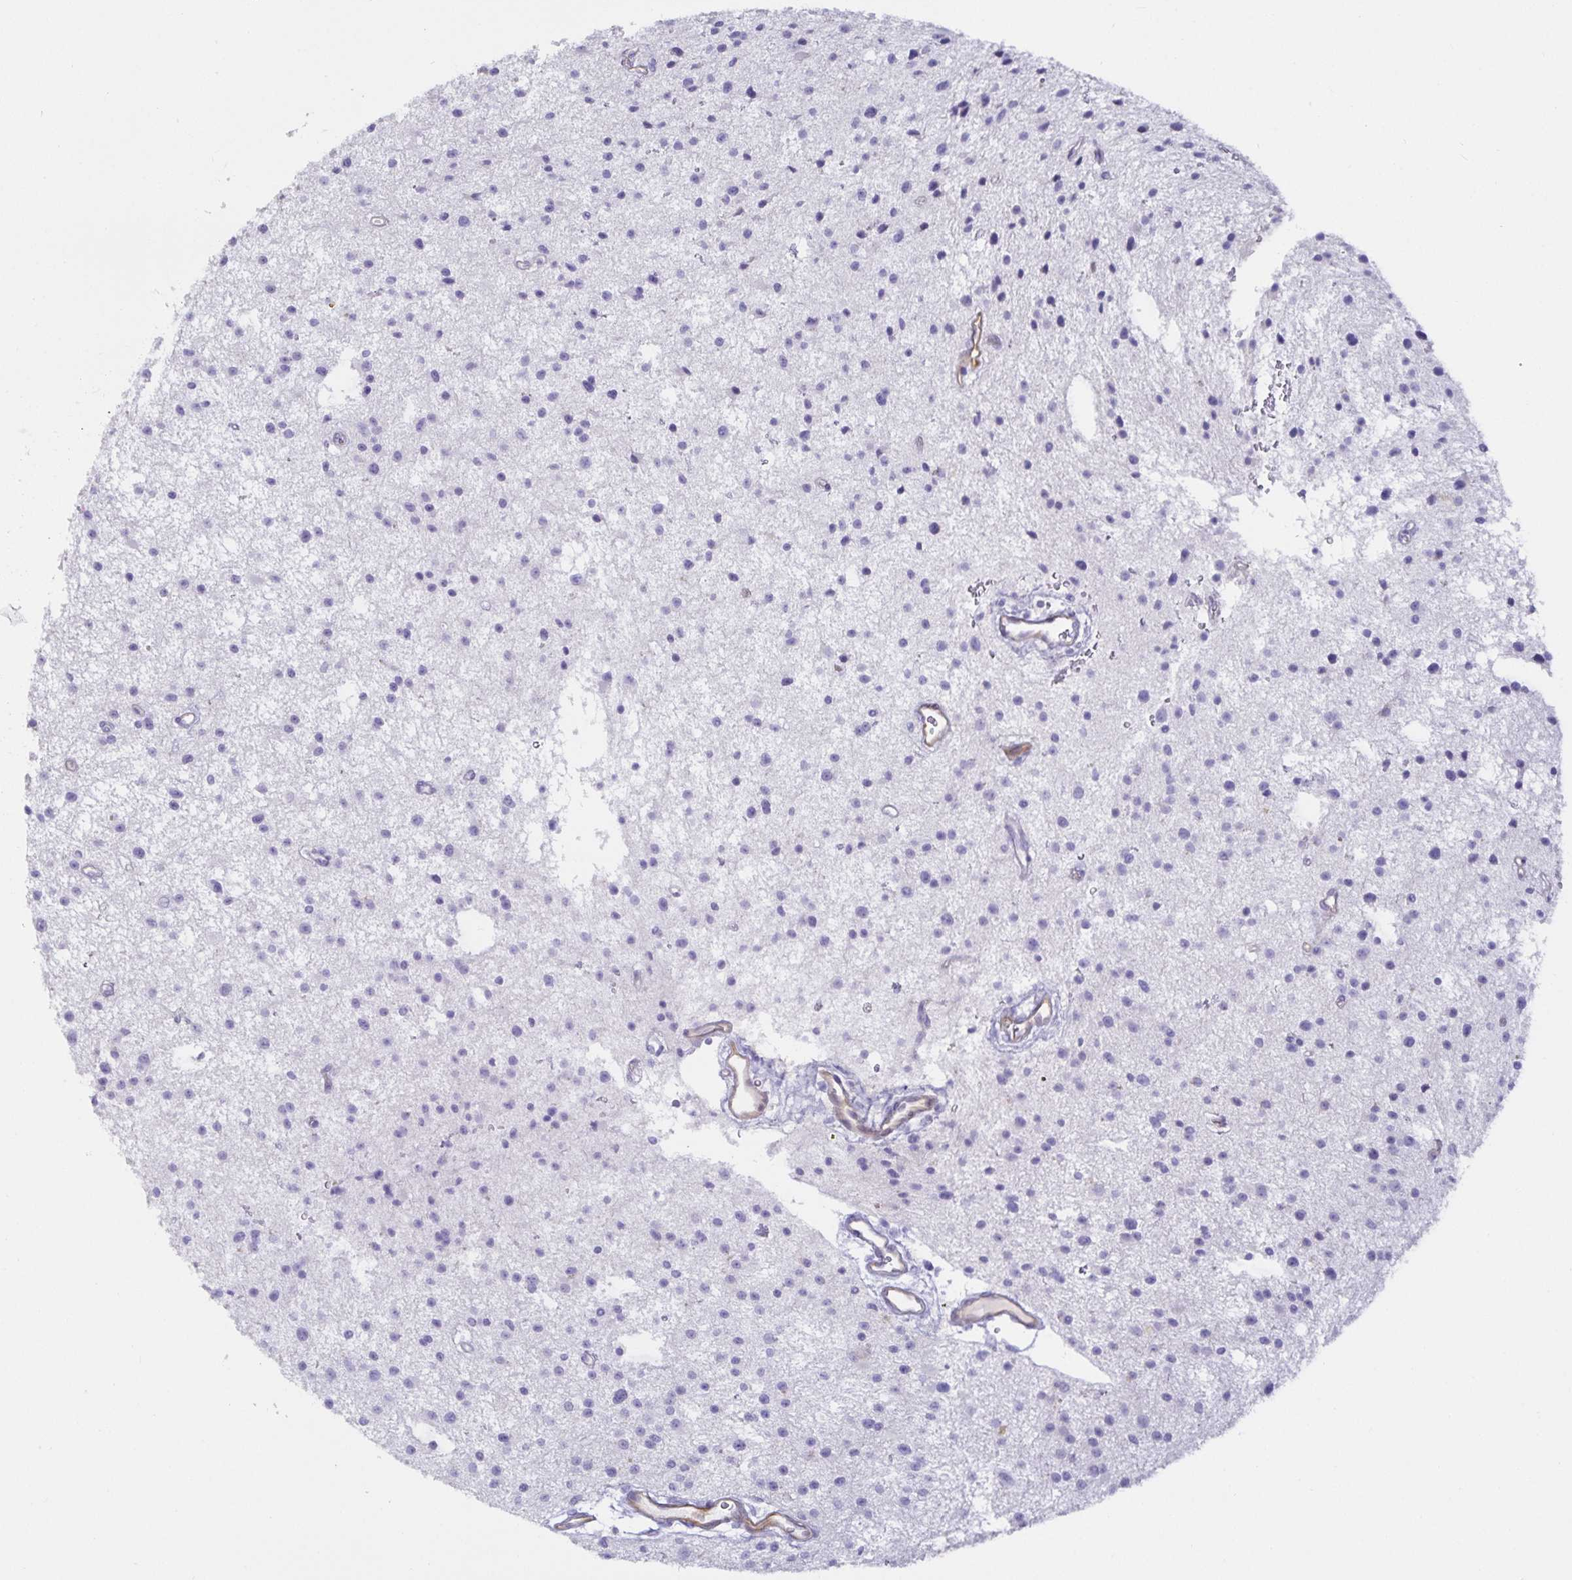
{"staining": {"intensity": "negative", "quantity": "none", "location": "none"}, "tissue": "glioma", "cell_type": "Tumor cells", "image_type": "cancer", "snomed": [{"axis": "morphology", "description": "Glioma, malignant, Low grade"}, {"axis": "topography", "description": "Brain"}], "caption": "Tumor cells show no significant positivity in glioma.", "gene": "SPAG4", "patient": {"sex": "male", "age": 43}}